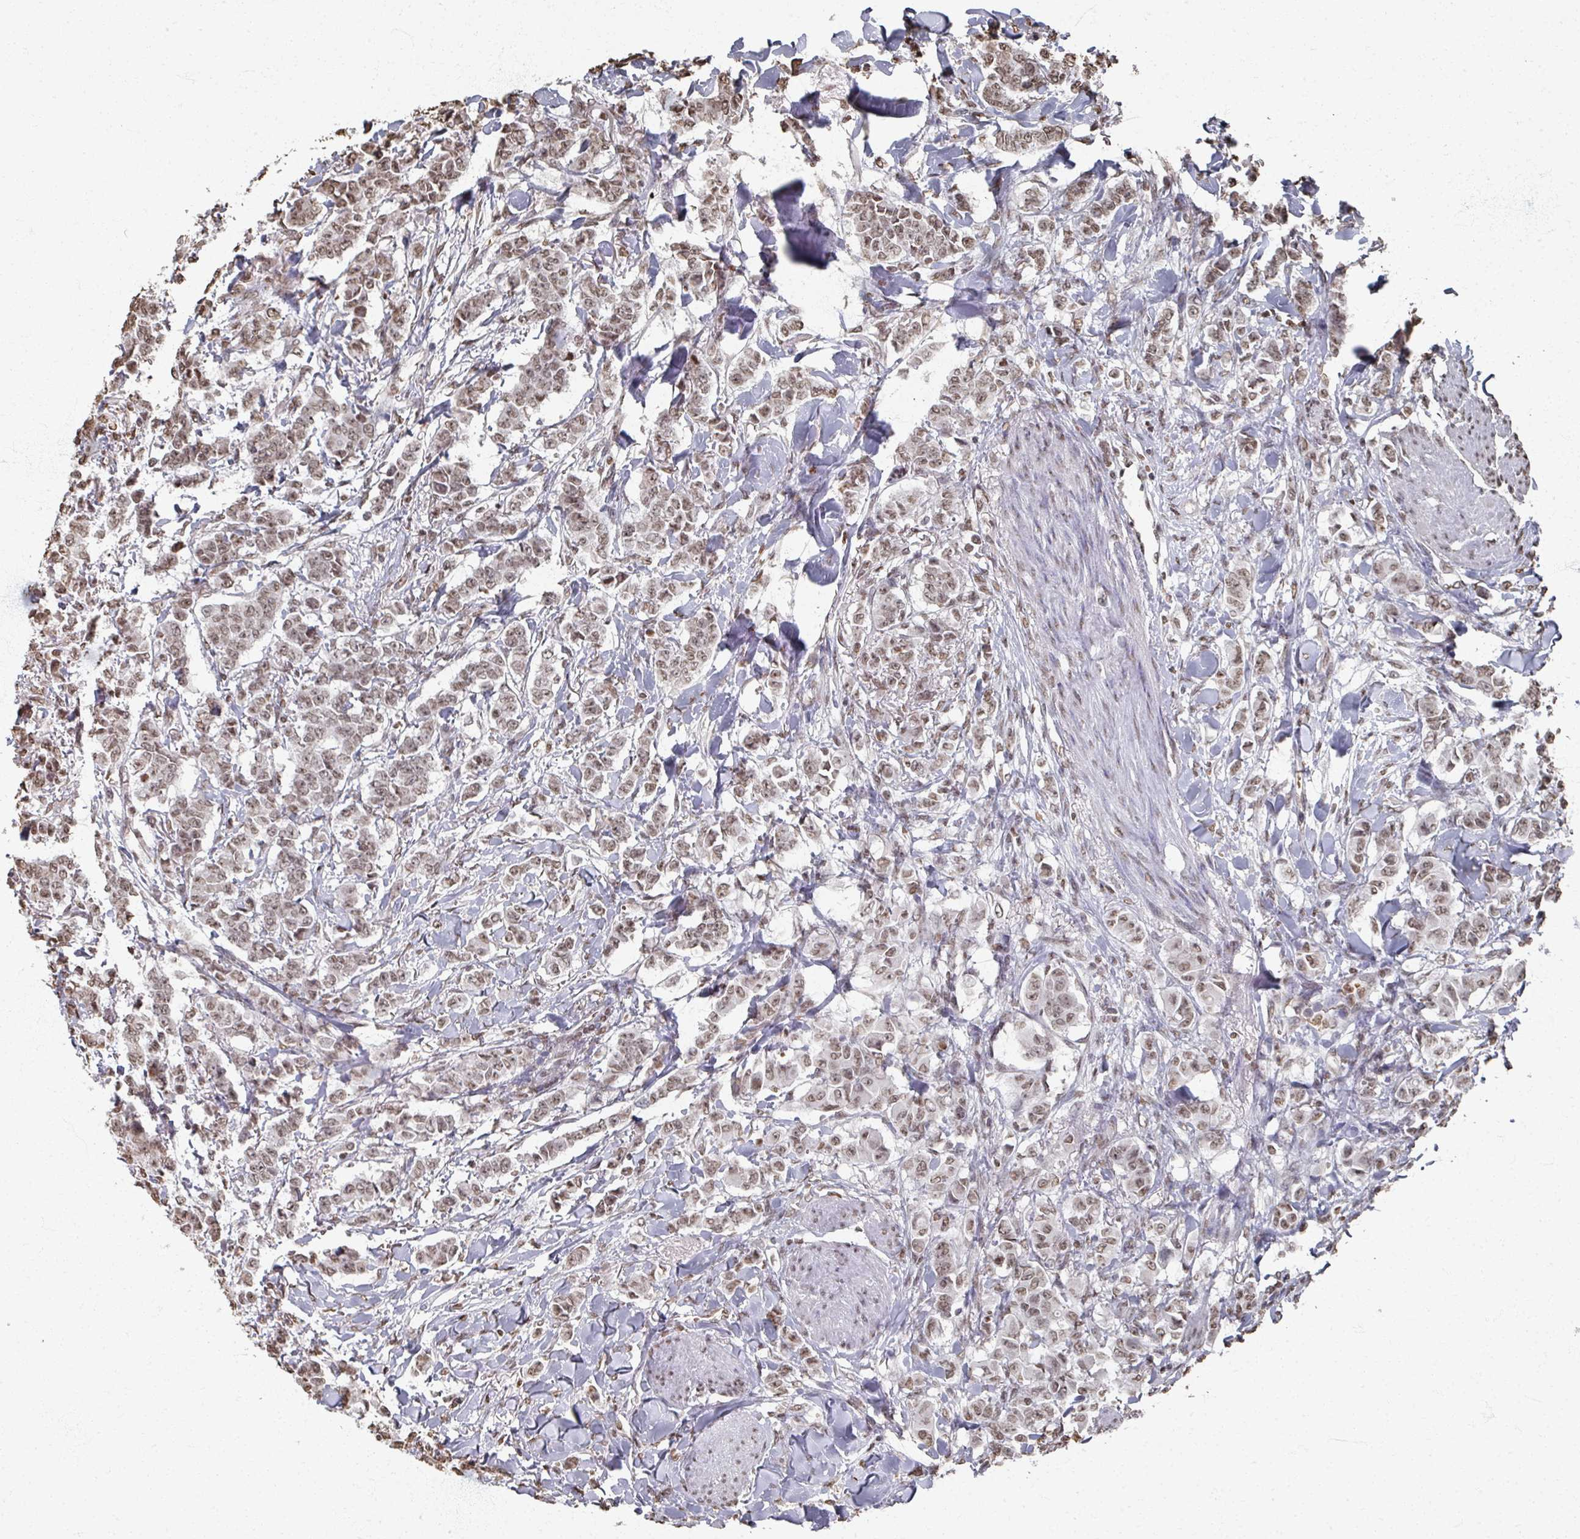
{"staining": {"intensity": "moderate", "quantity": ">75%", "location": "nuclear"}, "tissue": "breast cancer", "cell_type": "Tumor cells", "image_type": "cancer", "snomed": [{"axis": "morphology", "description": "Duct carcinoma"}, {"axis": "topography", "description": "Breast"}], "caption": "Tumor cells reveal moderate nuclear positivity in approximately >75% of cells in invasive ductal carcinoma (breast).", "gene": "DCUN1D5", "patient": {"sex": "female", "age": 40}}